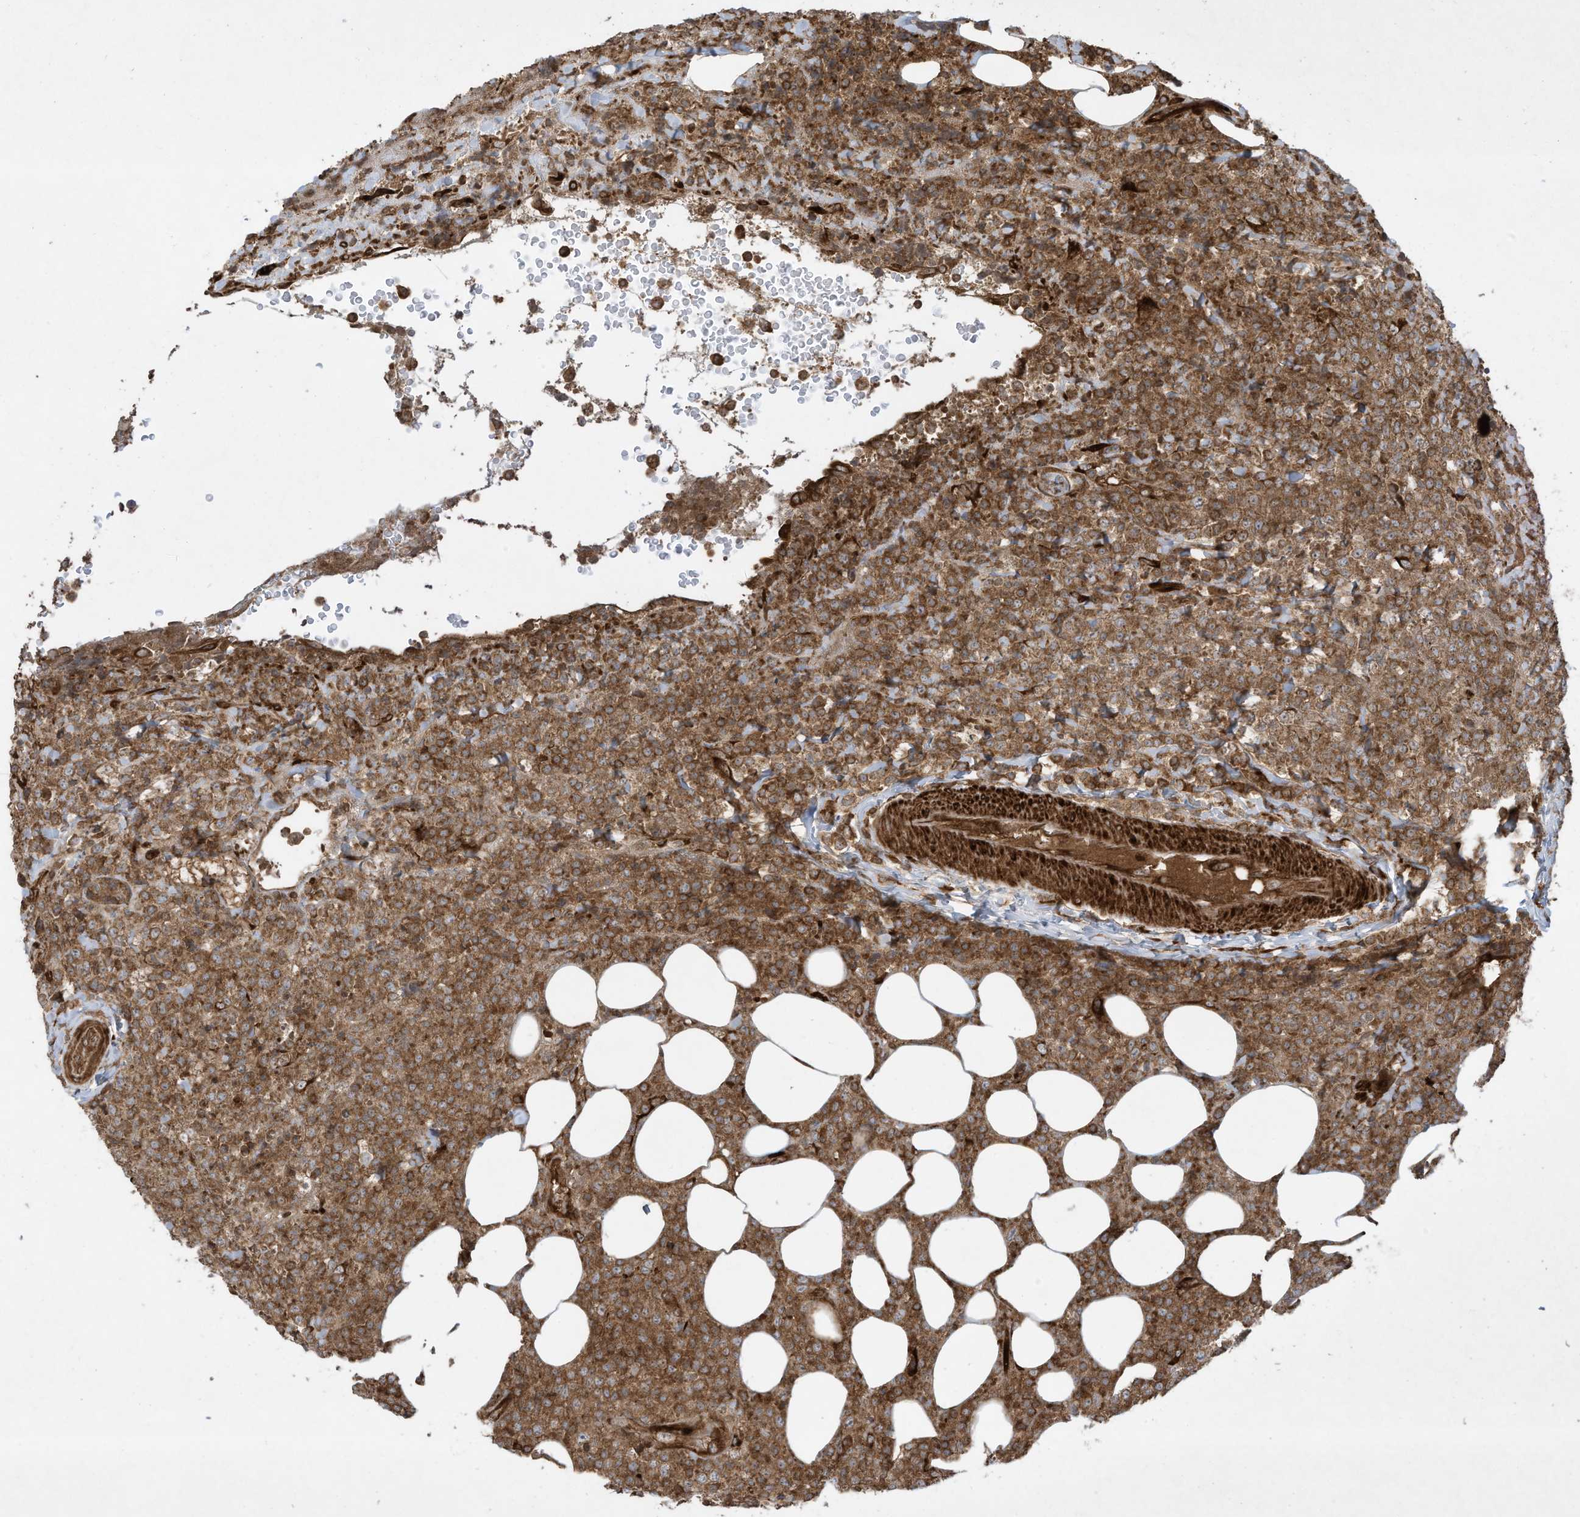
{"staining": {"intensity": "moderate", "quantity": ">75%", "location": "cytoplasmic/membranous"}, "tissue": "lymphoma", "cell_type": "Tumor cells", "image_type": "cancer", "snomed": [{"axis": "morphology", "description": "Malignant lymphoma, non-Hodgkin's type, High grade"}, {"axis": "topography", "description": "Lymph node"}], "caption": "DAB (3,3'-diaminobenzidine) immunohistochemical staining of lymphoma exhibits moderate cytoplasmic/membranous protein expression in about >75% of tumor cells.", "gene": "DDIT4", "patient": {"sex": "male", "age": 13}}